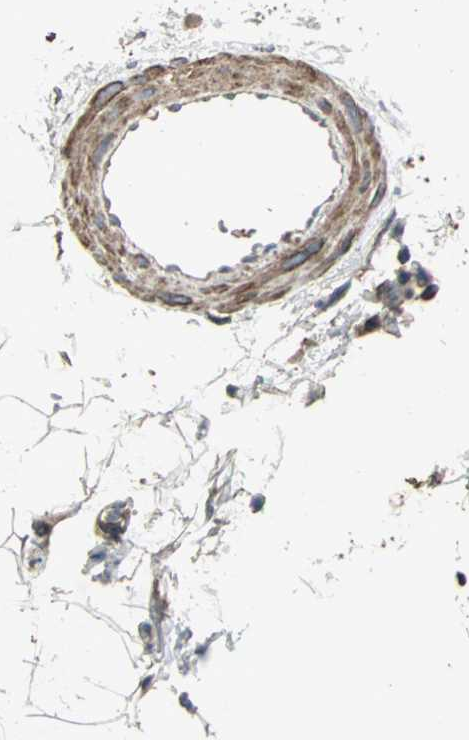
{"staining": {"intensity": "weak", "quantity": ">75%", "location": "cytoplasmic/membranous"}, "tissue": "adipose tissue", "cell_type": "Adipocytes", "image_type": "normal", "snomed": [{"axis": "morphology", "description": "Normal tissue, NOS"}, {"axis": "topography", "description": "Soft tissue"}], "caption": "The micrograph reveals a brown stain indicating the presence of a protein in the cytoplasmic/membranous of adipocytes in adipose tissue.", "gene": "POLRMT", "patient": {"sex": "male", "age": 72}}